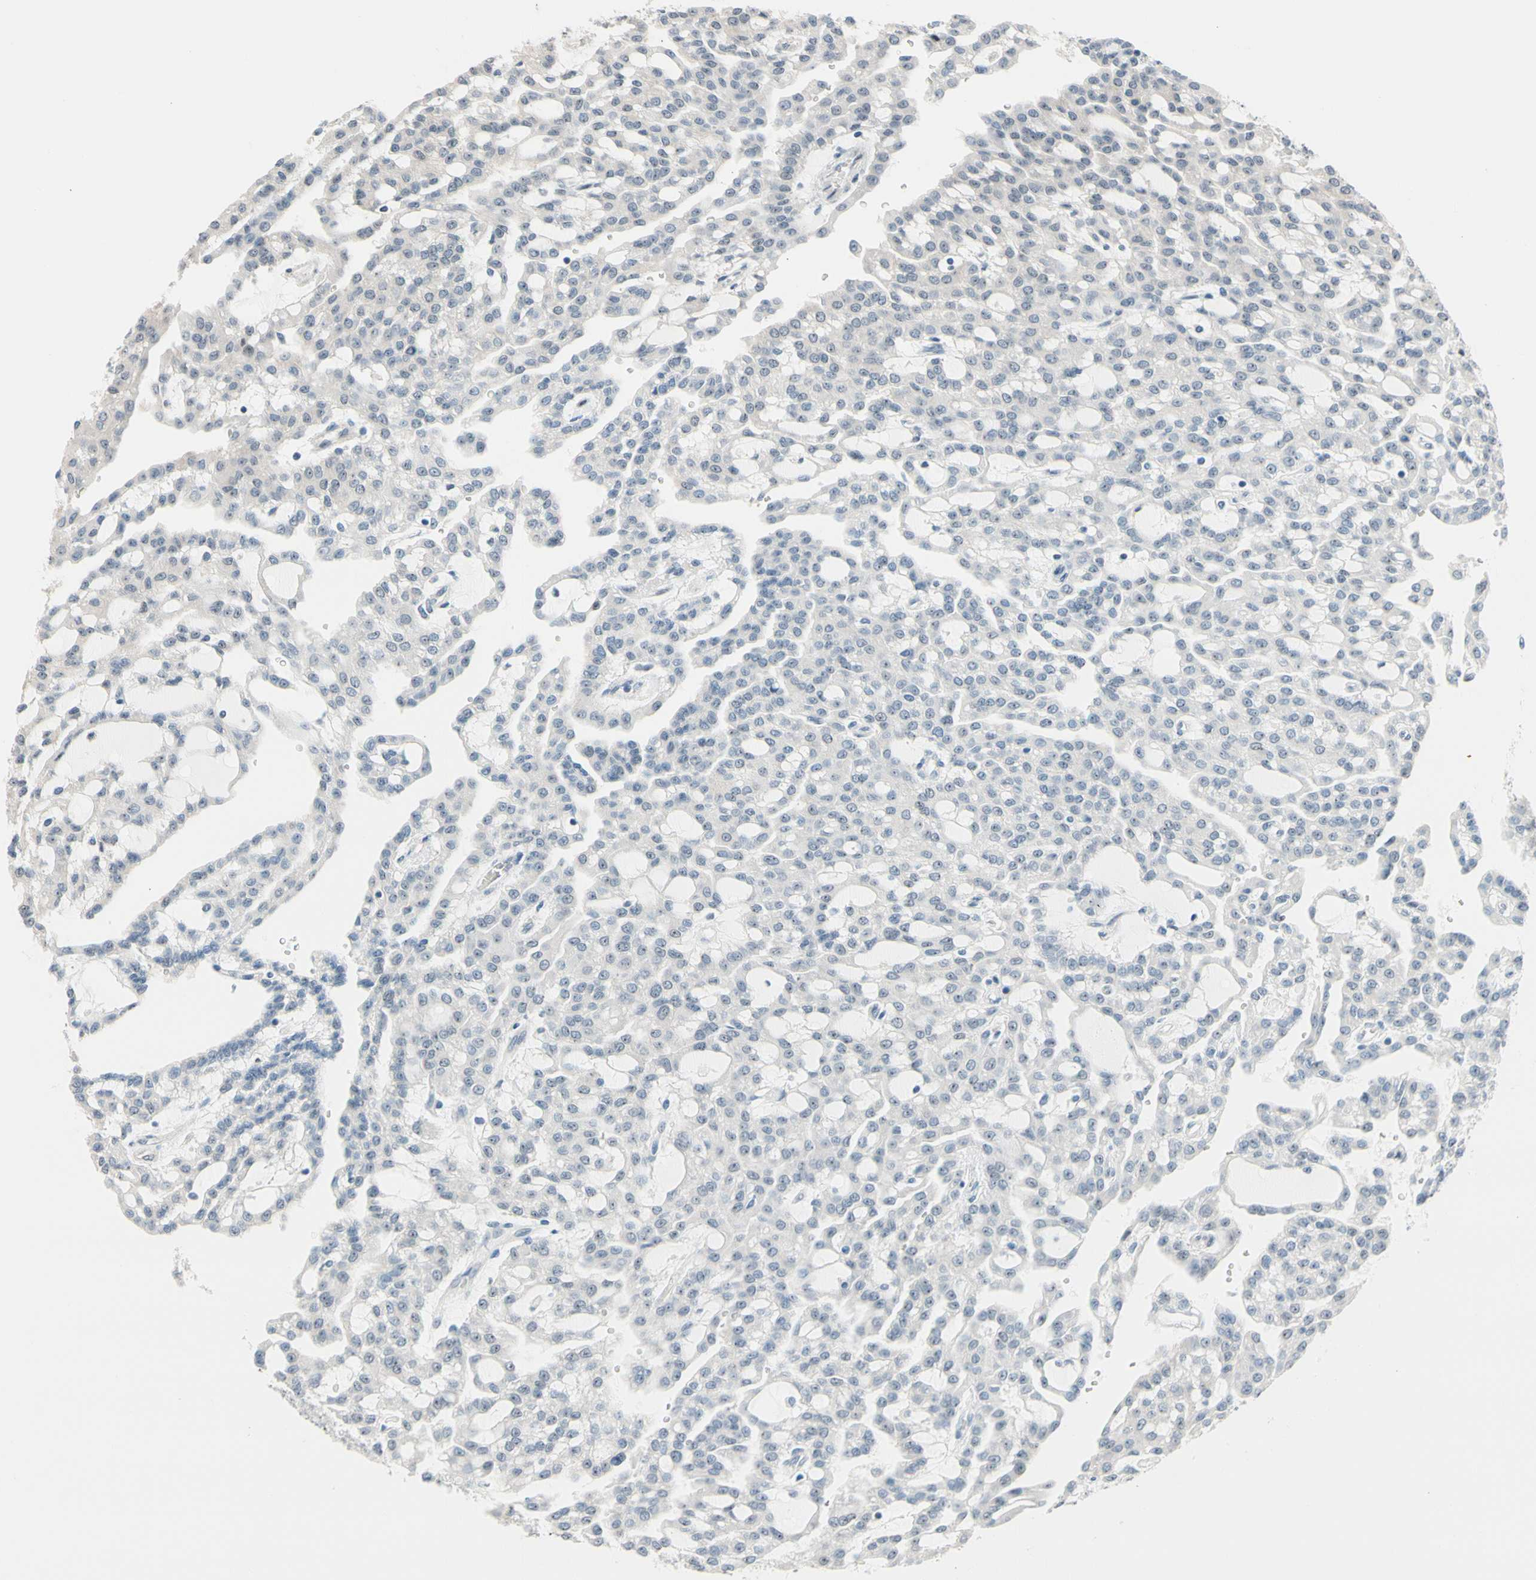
{"staining": {"intensity": "weak", "quantity": "<25%", "location": "cytoplasmic/membranous"}, "tissue": "renal cancer", "cell_type": "Tumor cells", "image_type": "cancer", "snomed": [{"axis": "morphology", "description": "Adenocarcinoma, NOS"}, {"axis": "topography", "description": "Kidney"}], "caption": "This is an immunohistochemistry photomicrograph of human renal adenocarcinoma. There is no staining in tumor cells.", "gene": "NGEF", "patient": {"sex": "male", "age": 63}}